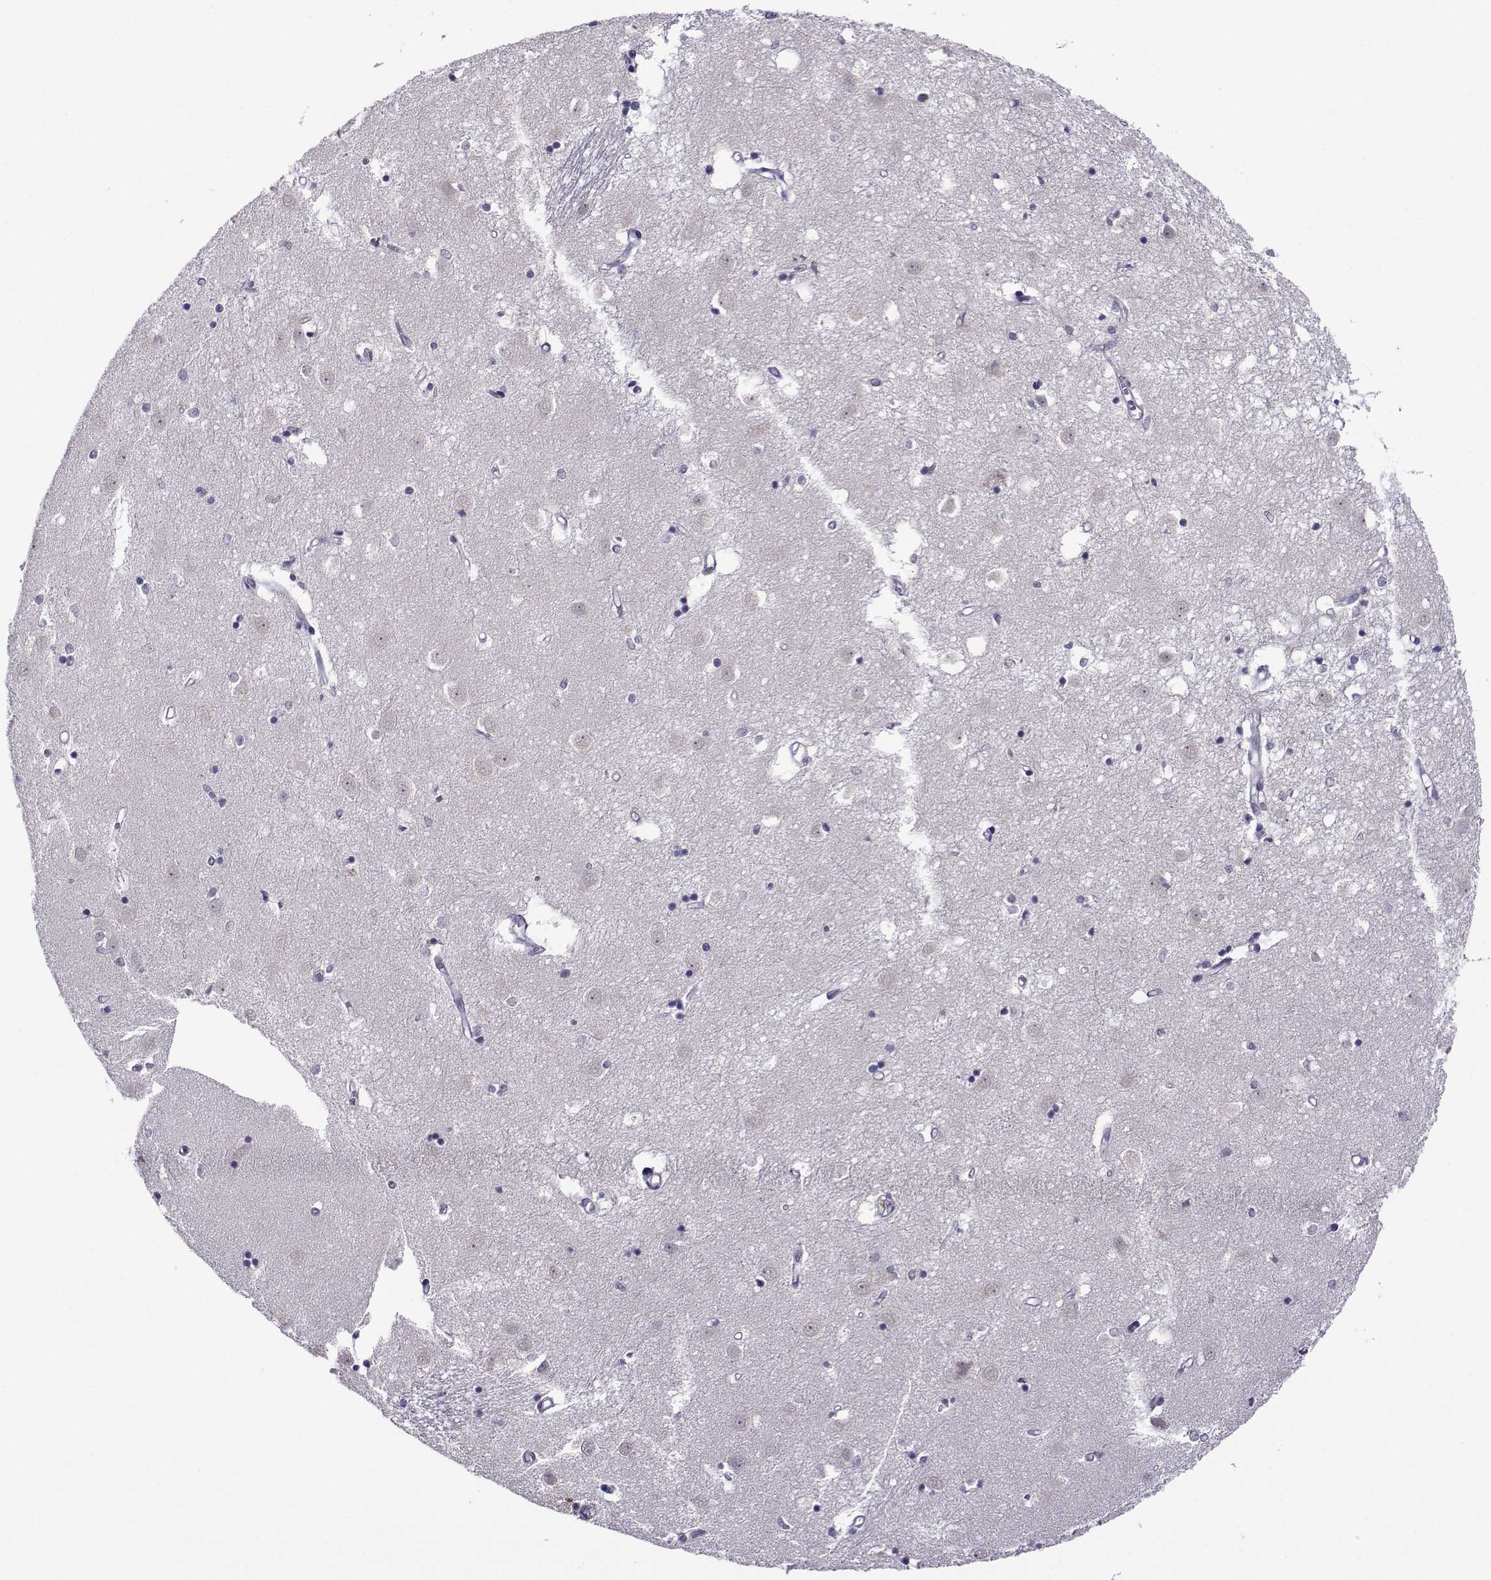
{"staining": {"intensity": "negative", "quantity": "none", "location": "none"}, "tissue": "caudate", "cell_type": "Glial cells", "image_type": "normal", "snomed": [{"axis": "morphology", "description": "Normal tissue, NOS"}, {"axis": "topography", "description": "Lateral ventricle wall"}], "caption": "A histopathology image of caudate stained for a protein demonstrates no brown staining in glial cells. (Brightfield microscopy of DAB IHC at high magnification).", "gene": "DDX20", "patient": {"sex": "male", "age": 54}}